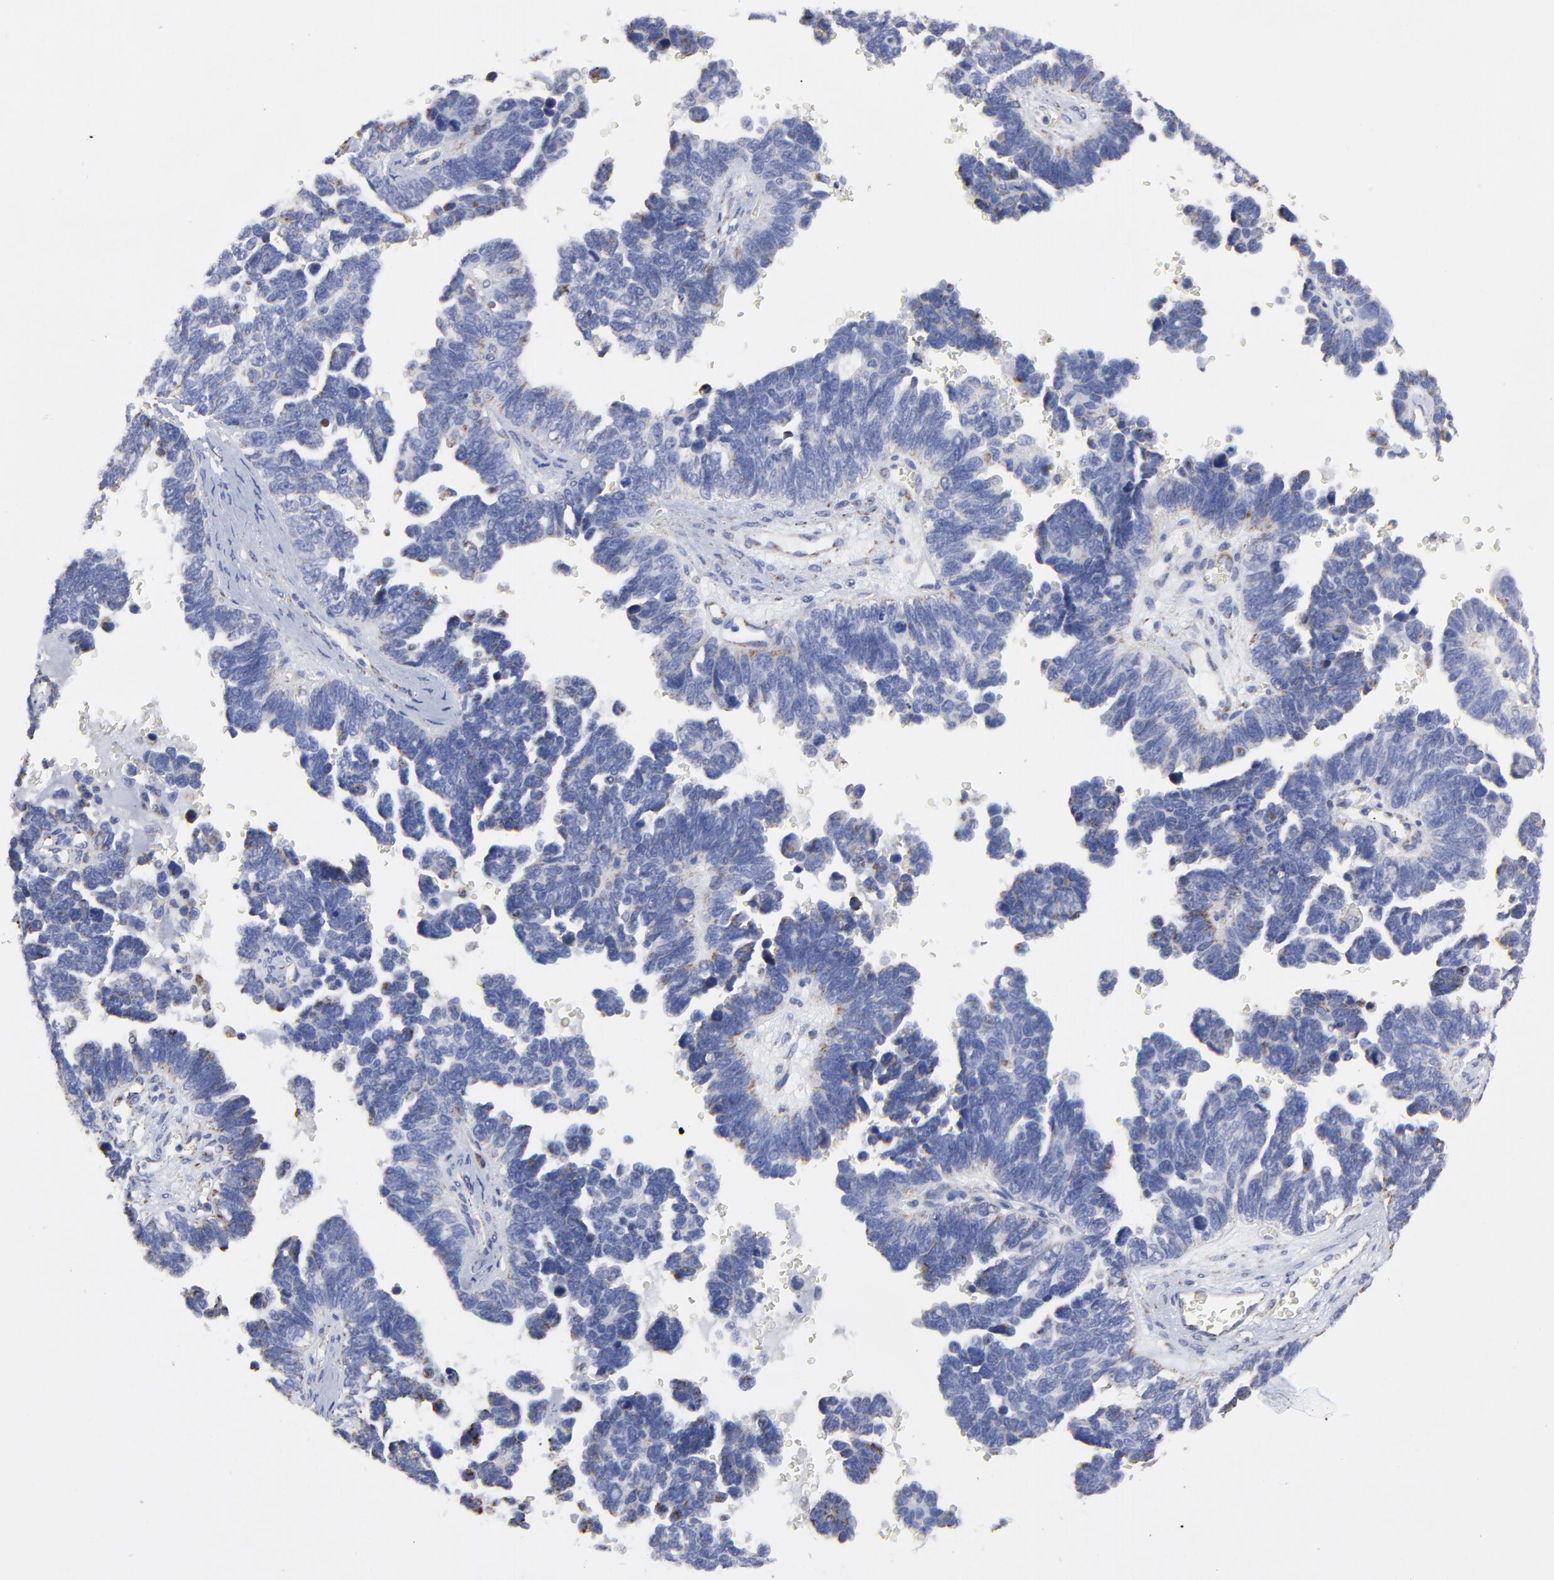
{"staining": {"intensity": "weak", "quantity": "<25%", "location": "cytoplasmic/membranous"}, "tissue": "ovarian cancer", "cell_type": "Tumor cells", "image_type": "cancer", "snomed": [{"axis": "morphology", "description": "Cystadenocarcinoma, serous, NOS"}, {"axis": "topography", "description": "Ovary"}], "caption": "Image shows no protein positivity in tumor cells of ovarian cancer tissue.", "gene": "PINK1", "patient": {"sex": "female", "age": 69}}